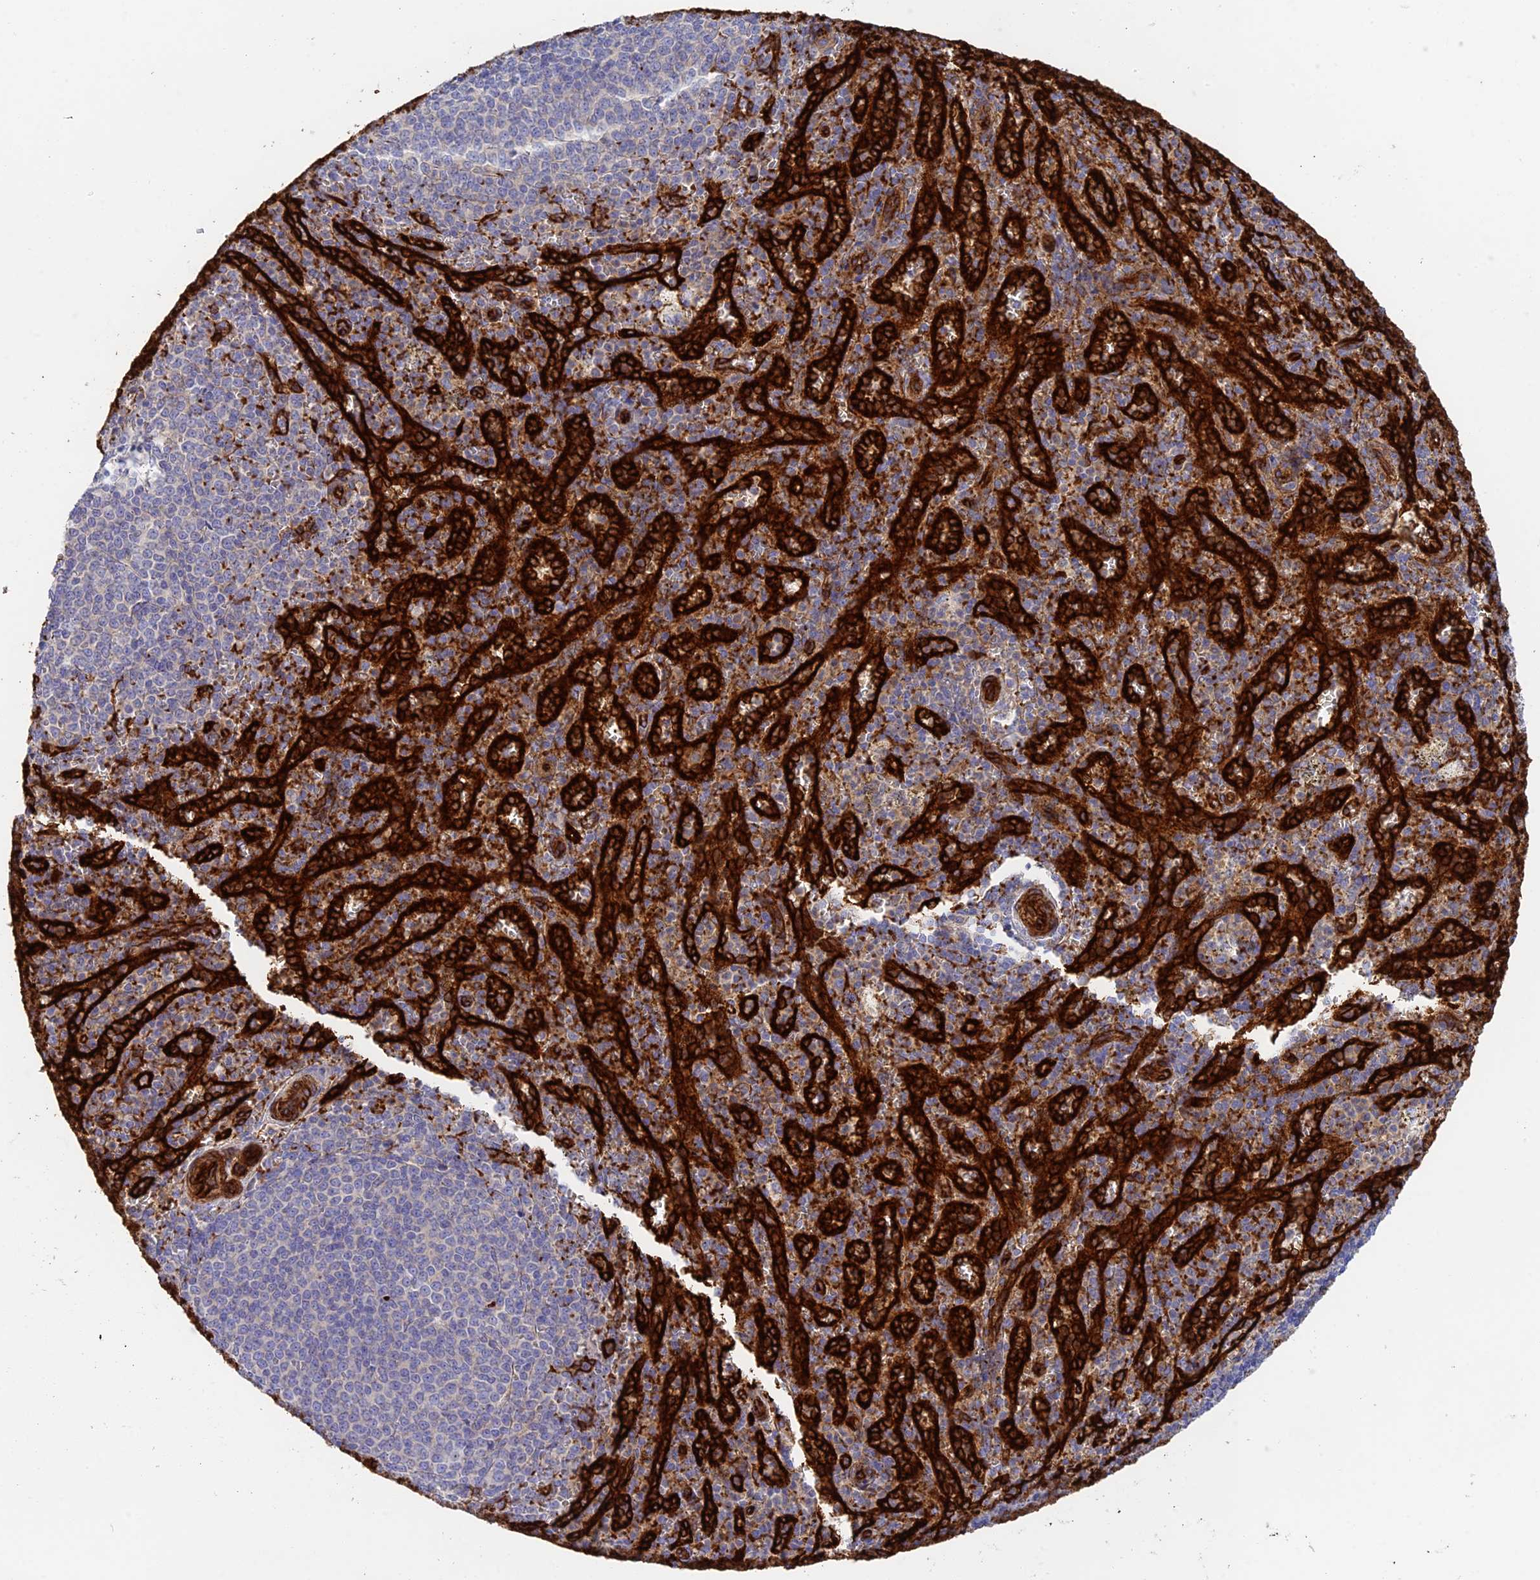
{"staining": {"intensity": "negative", "quantity": "none", "location": "none"}, "tissue": "spleen", "cell_type": "Cells in red pulp", "image_type": "normal", "snomed": [{"axis": "morphology", "description": "Normal tissue, NOS"}, {"axis": "topography", "description": "Spleen"}], "caption": "High power microscopy histopathology image of an IHC image of unremarkable spleen, revealing no significant positivity in cells in red pulp.", "gene": "MYO9A", "patient": {"sex": "female", "age": 21}}